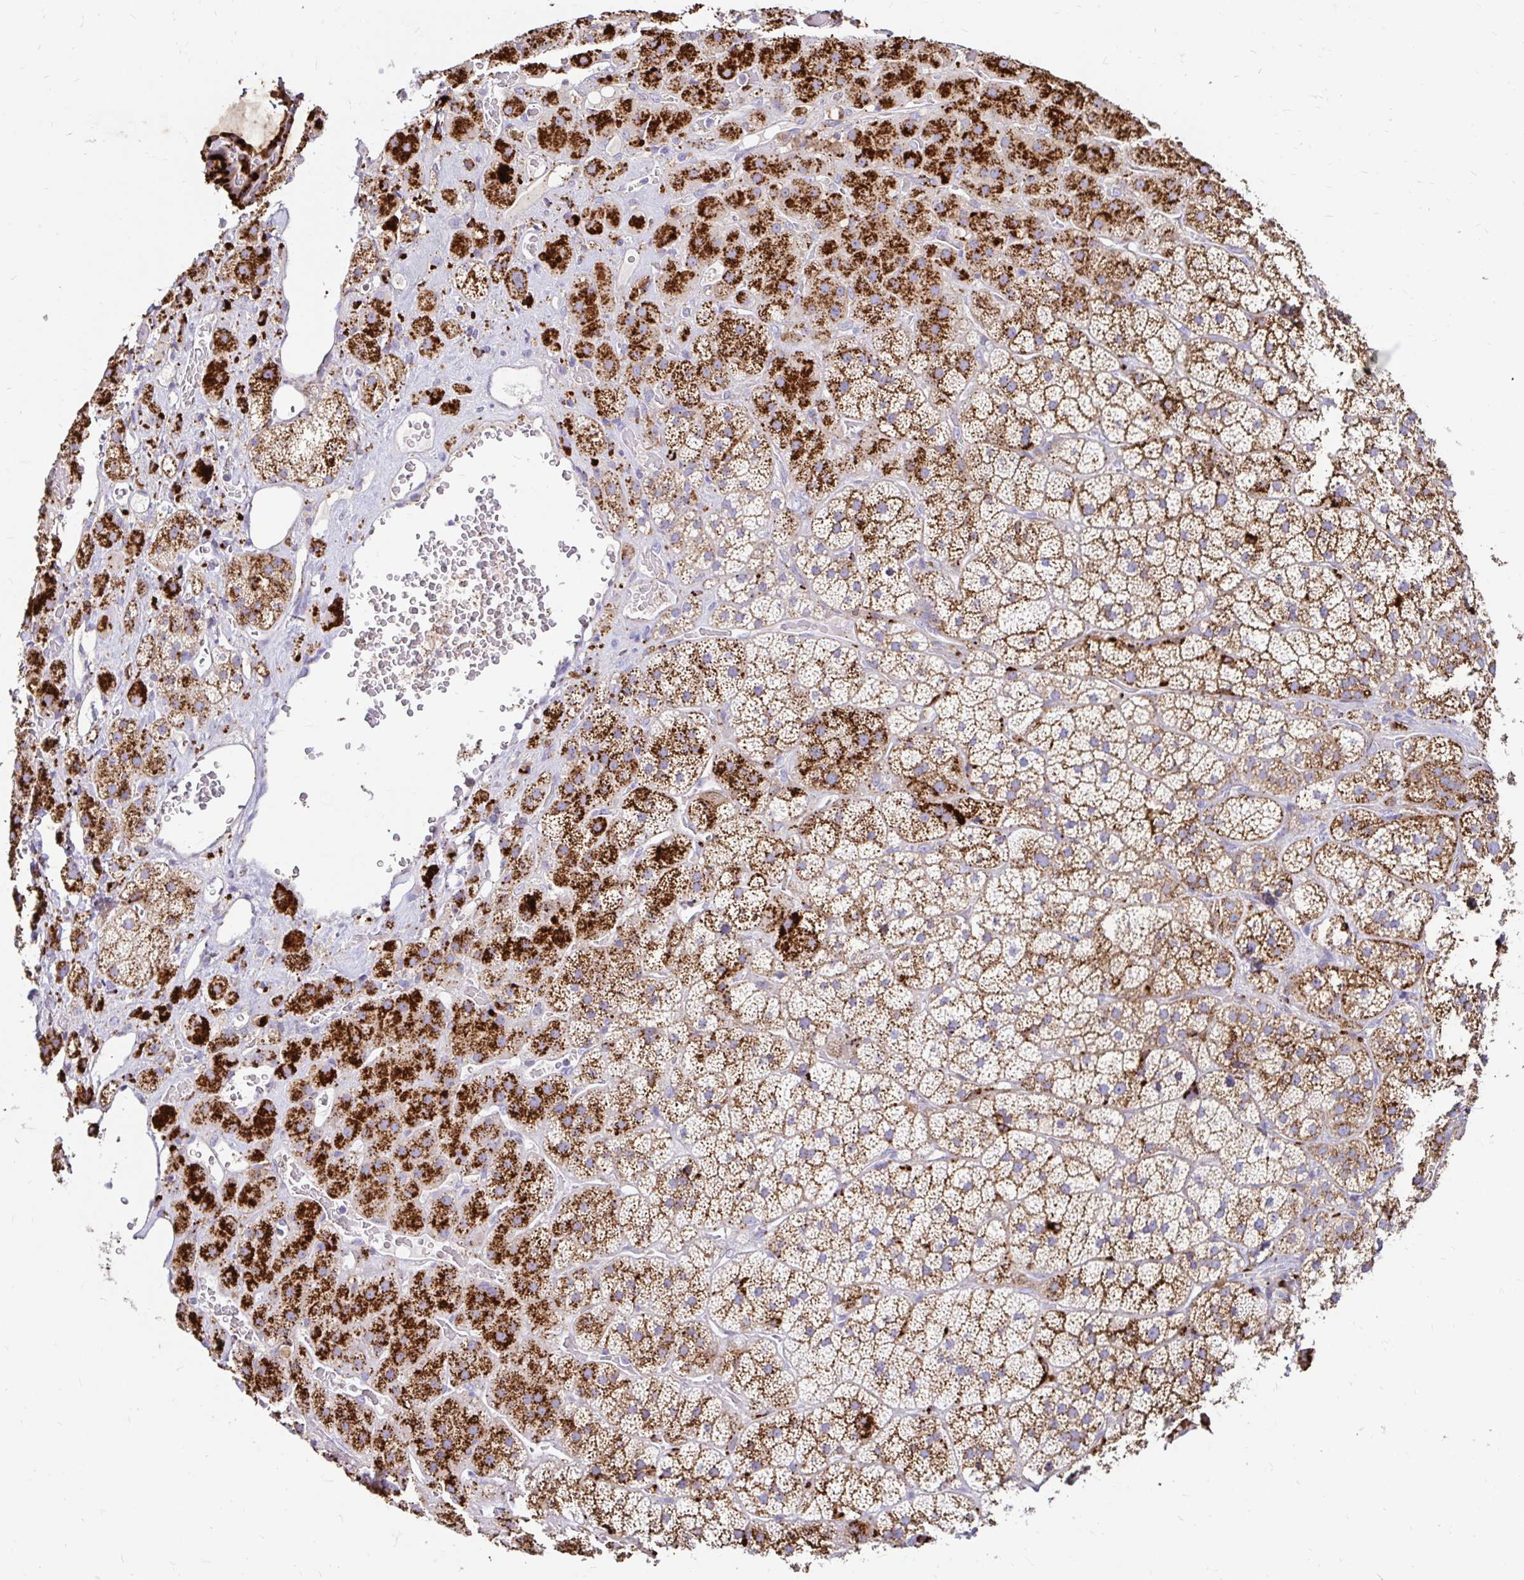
{"staining": {"intensity": "strong", "quantity": ">75%", "location": "cytoplasmic/membranous"}, "tissue": "adrenal gland", "cell_type": "Glandular cells", "image_type": "normal", "snomed": [{"axis": "morphology", "description": "Normal tissue, NOS"}, {"axis": "topography", "description": "Adrenal gland"}], "caption": "This photomicrograph reveals immunohistochemistry staining of benign adrenal gland, with high strong cytoplasmic/membranous positivity in approximately >75% of glandular cells.", "gene": "FUCA1", "patient": {"sex": "male", "age": 57}}